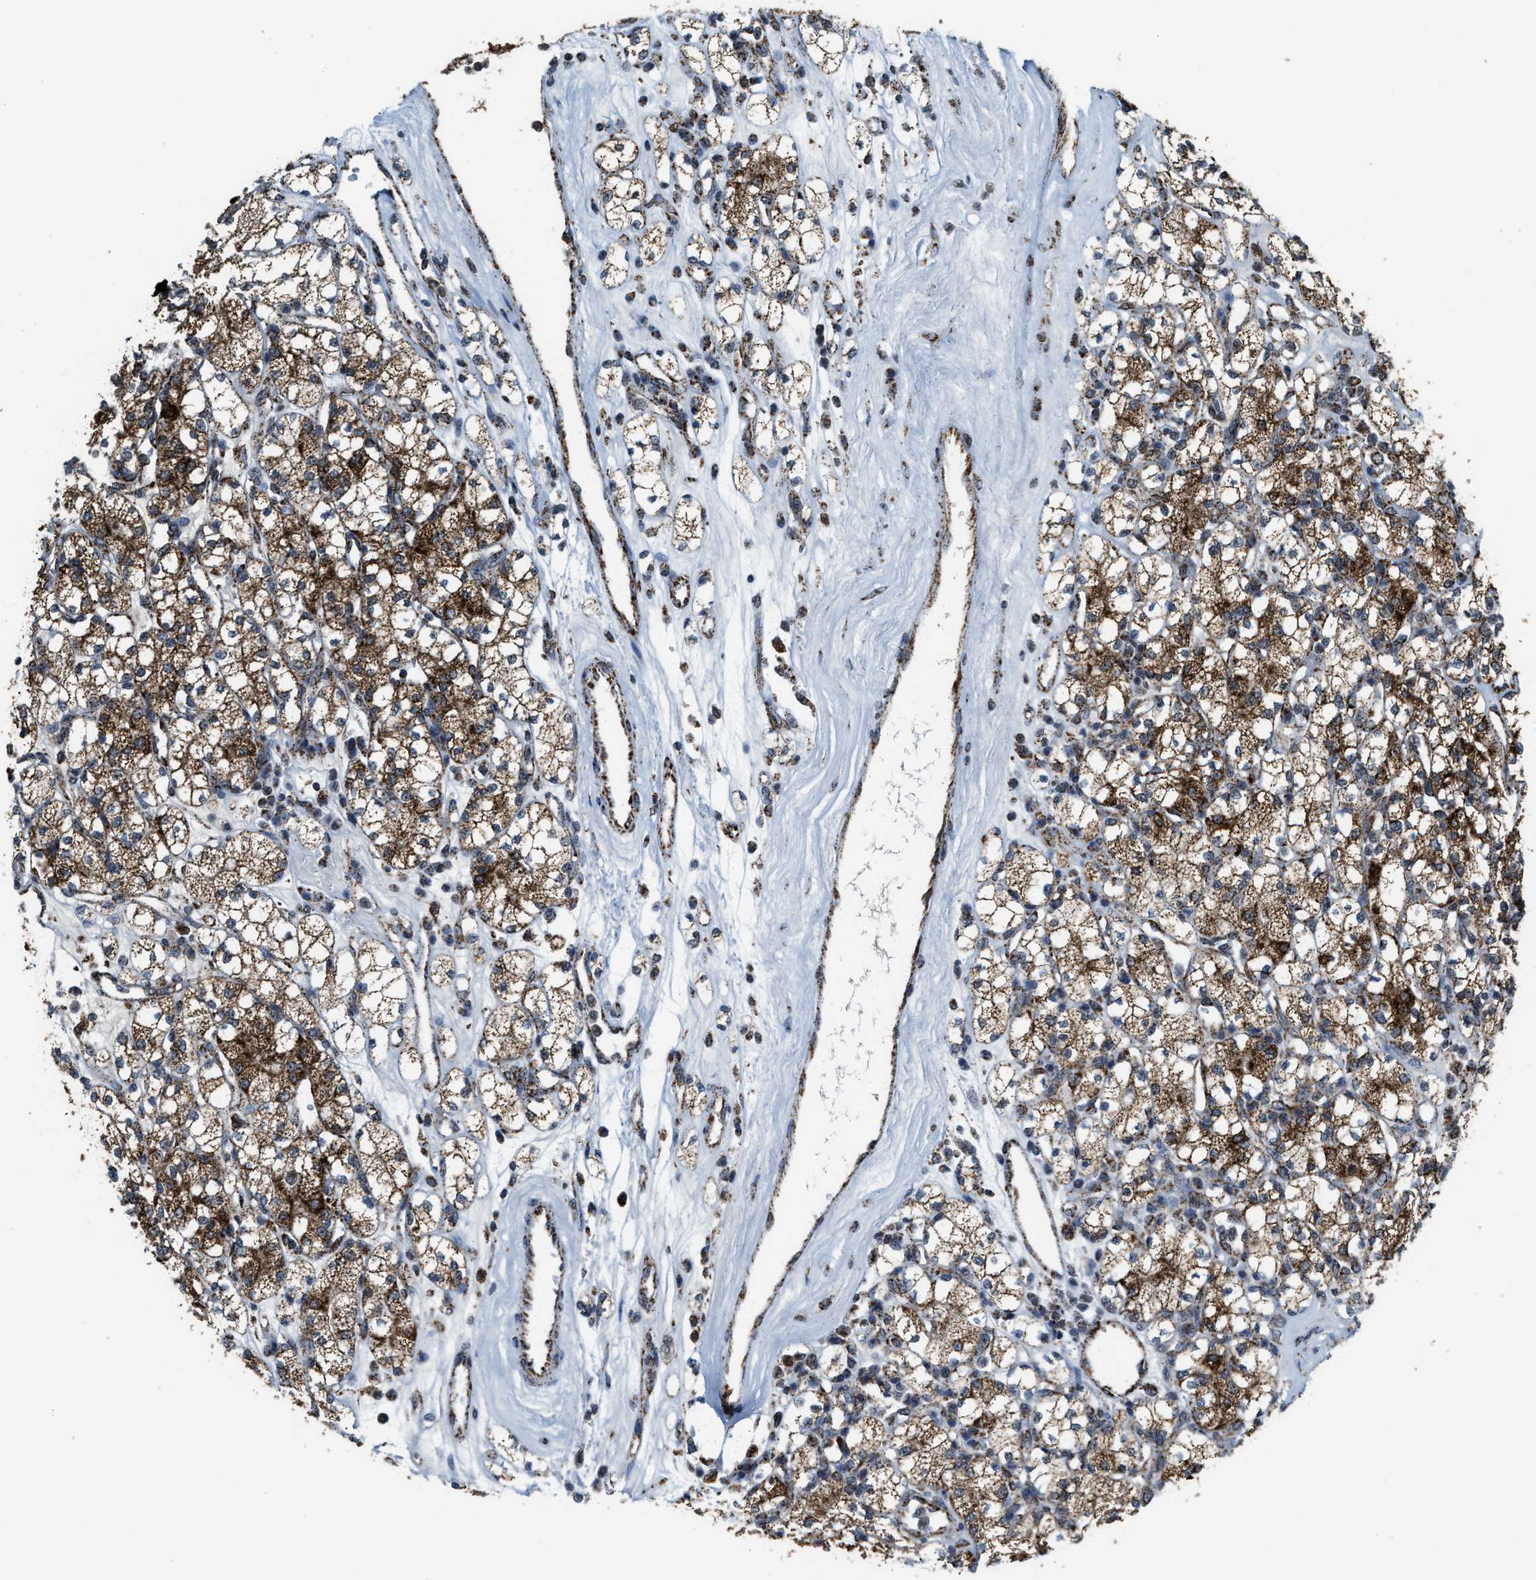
{"staining": {"intensity": "strong", "quantity": ">75%", "location": "cytoplasmic/membranous"}, "tissue": "renal cancer", "cell_type": "Tumor cells", "image_type": "cancer", "snomed": [{"axis": "morphology", "description": "Adenocarcinoma, NOS"}, {"axis": "topography", "description": "Kidney"}], "caption": "This micrograph exhibits renal cancer stained with immunohistochemistry (IHC) to label a protein in brown. The cytoplasmic/membranous of tumor cells show strong positivity for the protein. Nuclei are counter-stained blue.", "gene": "HIBADH", "patient": {"sex": "male", "age": 77}}